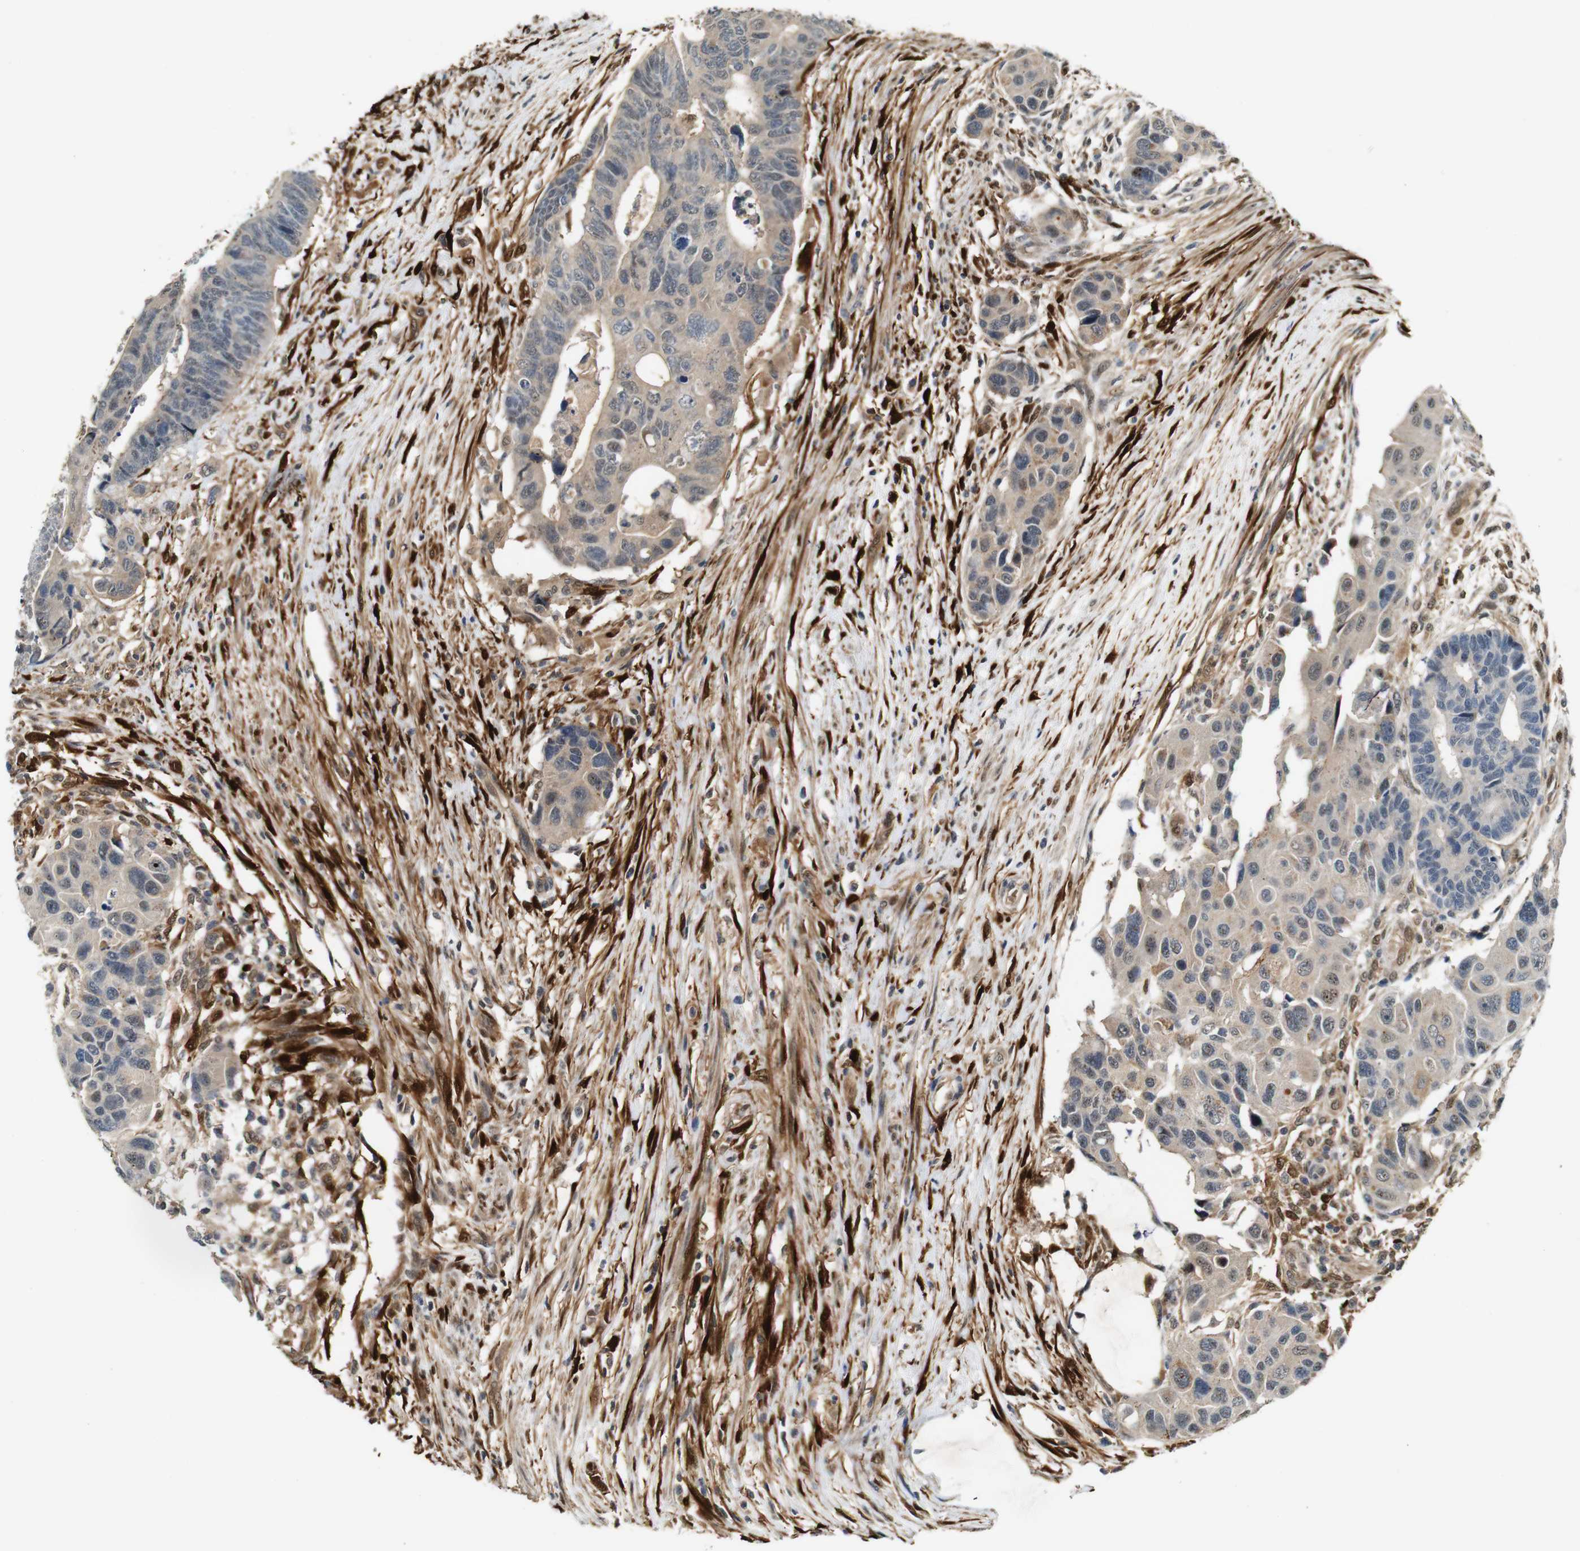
{"staining": {"intensity": "weak", "quantity": ">75%", "location": "cytoplasmic/membranous"}, "tissue": "colorectal cancer", "cell_type": "Tumor cells", "image_type": "cancer", "snomed": [{"axis": "morphology", "description": "Adenocarcinoma, NOS"}, {"axis": "topography", "description": "Rectum"}], "caption": "Immunohistochemical staining of human colorectal cancer (adenocarcinoma) exhibits low levels of weak cytoplasmic/membranous staining in approximately >75% of tumor cells.", "gene": "LXN", "patient": {"sex": "male", "age": 51}}